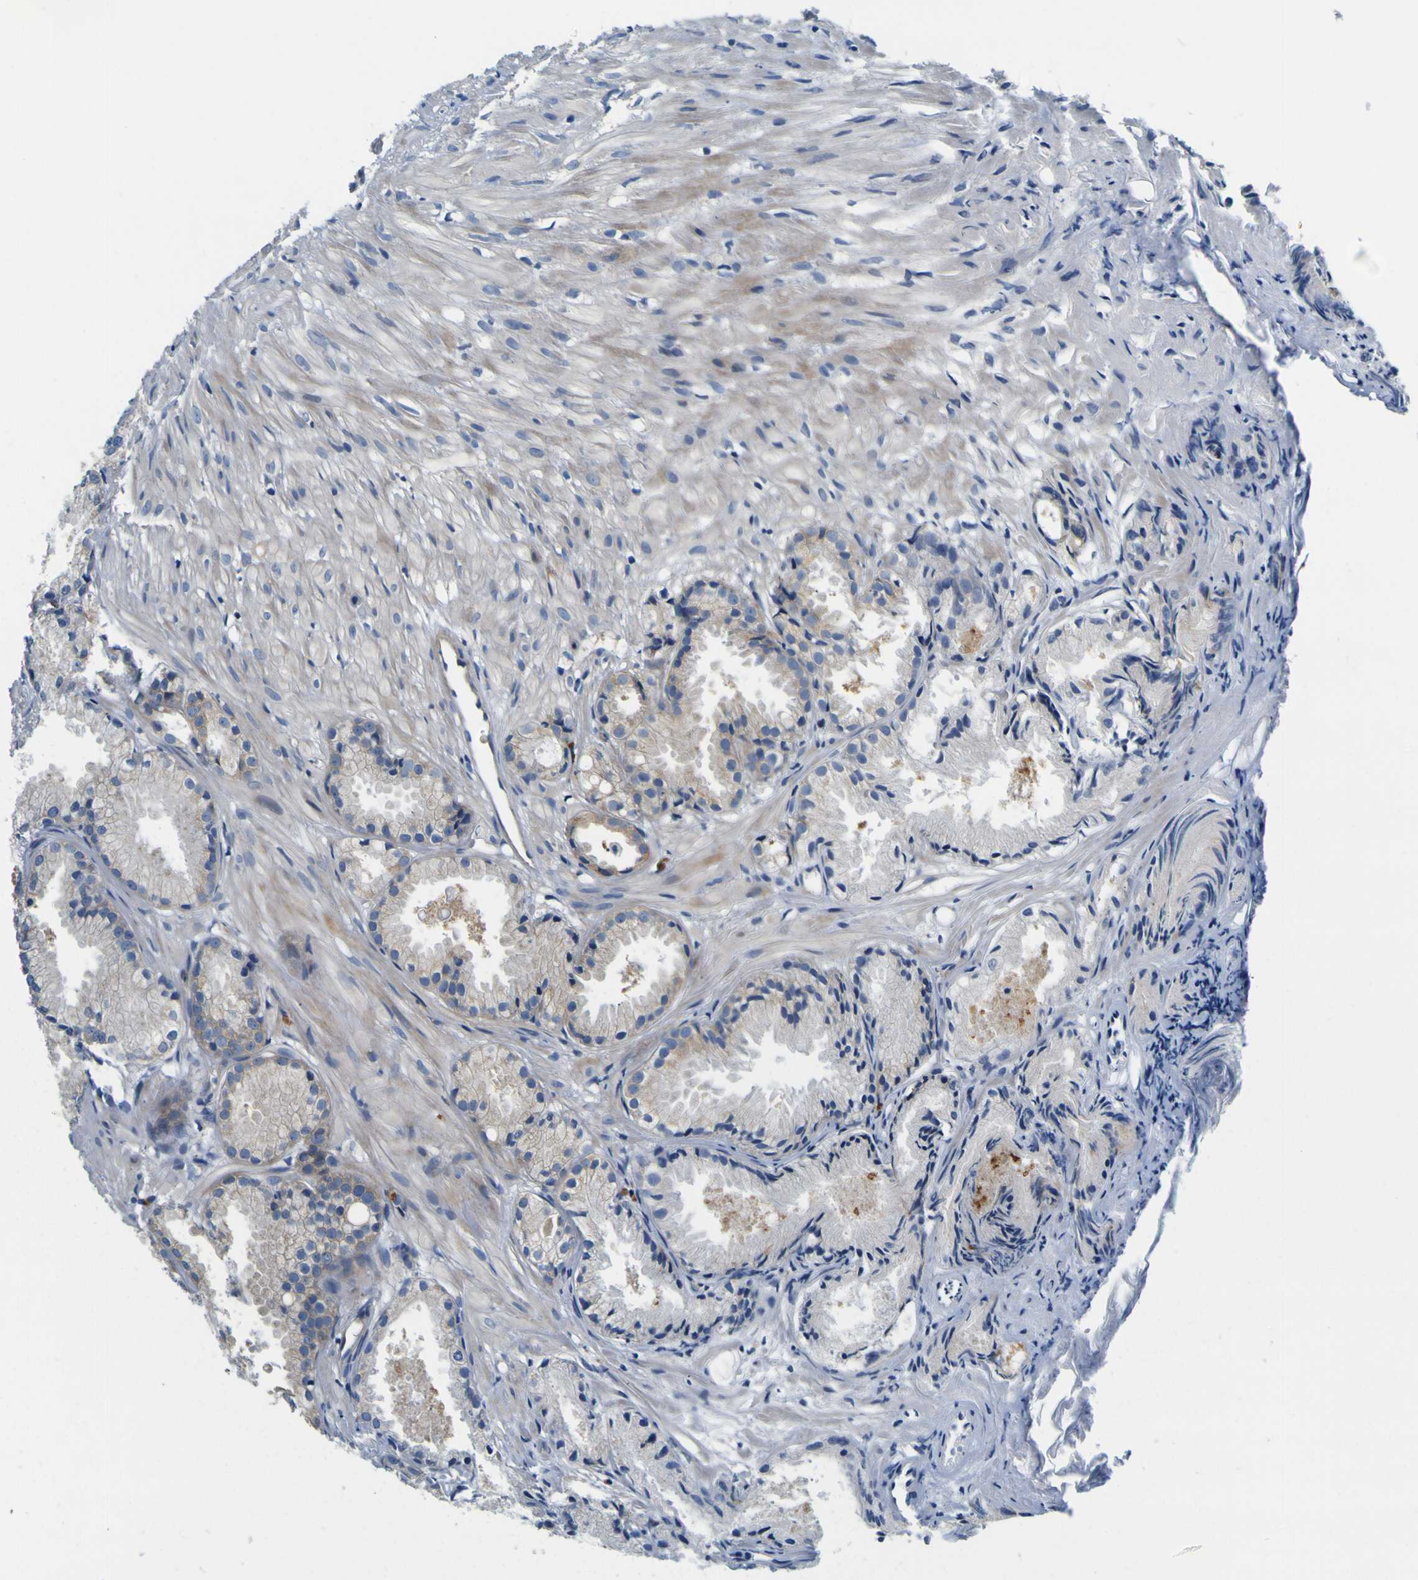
{"staining": {"intensity": "moderate", "quantity": "25%-75%", "location": "cytoplasmic/membranous"}, "tissue": "prostate cancer", "cell_type": "Tumor cells", "image_type": "cancer", "snomed": [{"axis": "morphology", "description": "Adenocarcinoma, Low grade"}, {"axis": "topography", "description": "Prostate"}], "caption": "Immunohistochemistry (IHC) image of neoplastic tissue: human low-grade adenocarcinoma (prostate) stained using IHC shows medium levels of moderate protein expression localized specifically in the cytoplasmic/membranous of tumor cells, appearing as a cytoplasmic/membranous brown color.", "gene": "CLSTN1", "patient": {"sex": "male", "age": 72}}